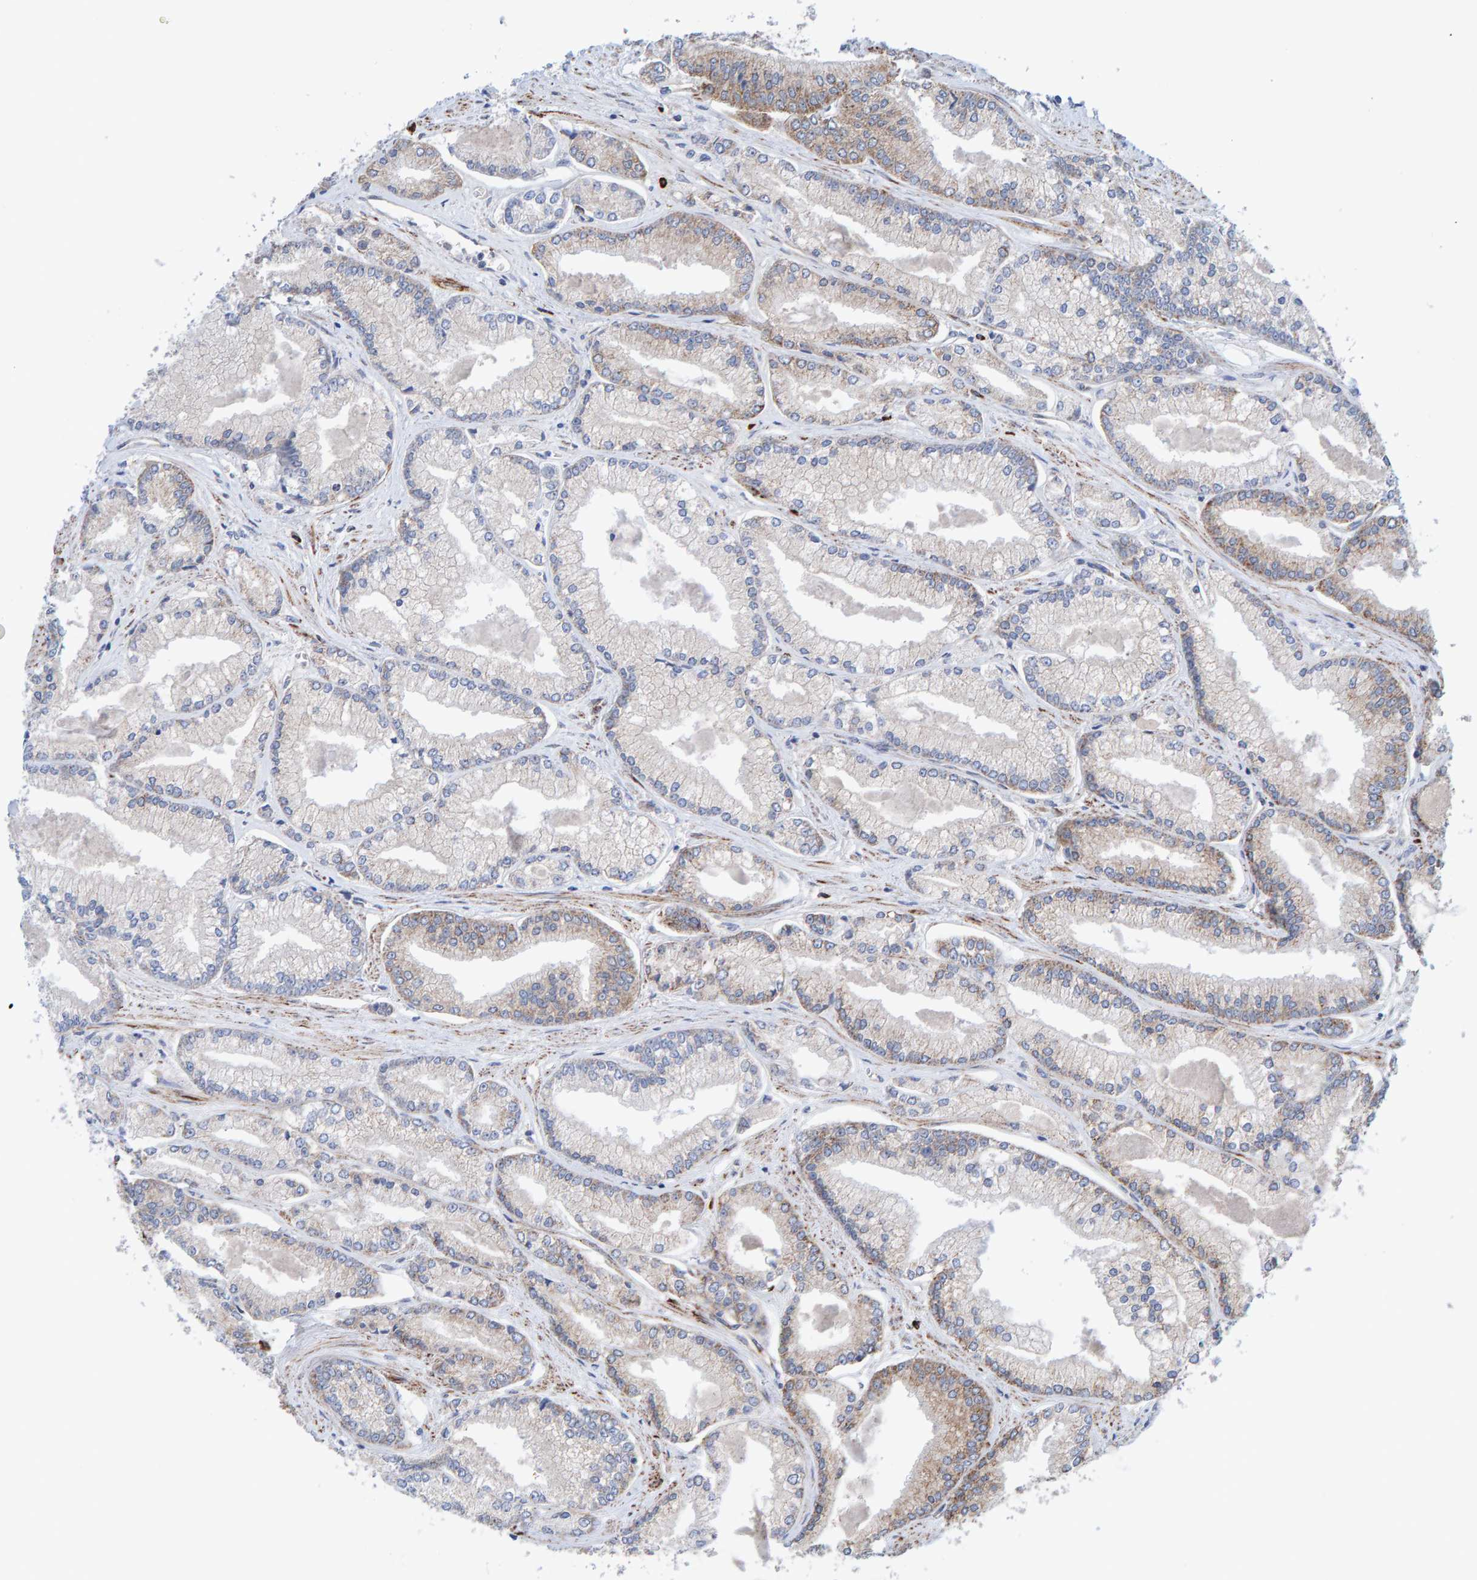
{"staining": {"intensity": "weak", "quantity": "25%-75%", "location": "cytoplasmic/membranous"}, "tissue": "prostate cancer", "cell_type": "Tumor cells", "image_type": "cancer", "snomed": [{"axis": "morphology", "description": "Adenocarcinoma, Low grade"}, {"axis": "topography", "description": "Prostate"}], "caption": "Immunohistochemistry (IHC) (DAB) staining of prostate cancer (low-grade adenocarcinoma) exhibits weak cytoplasmic/membranous protein staining in approximately 25%-75% of tumor cells.", "gene": "LRSAM1", "patient": {"sex": "male", "age": 52}}